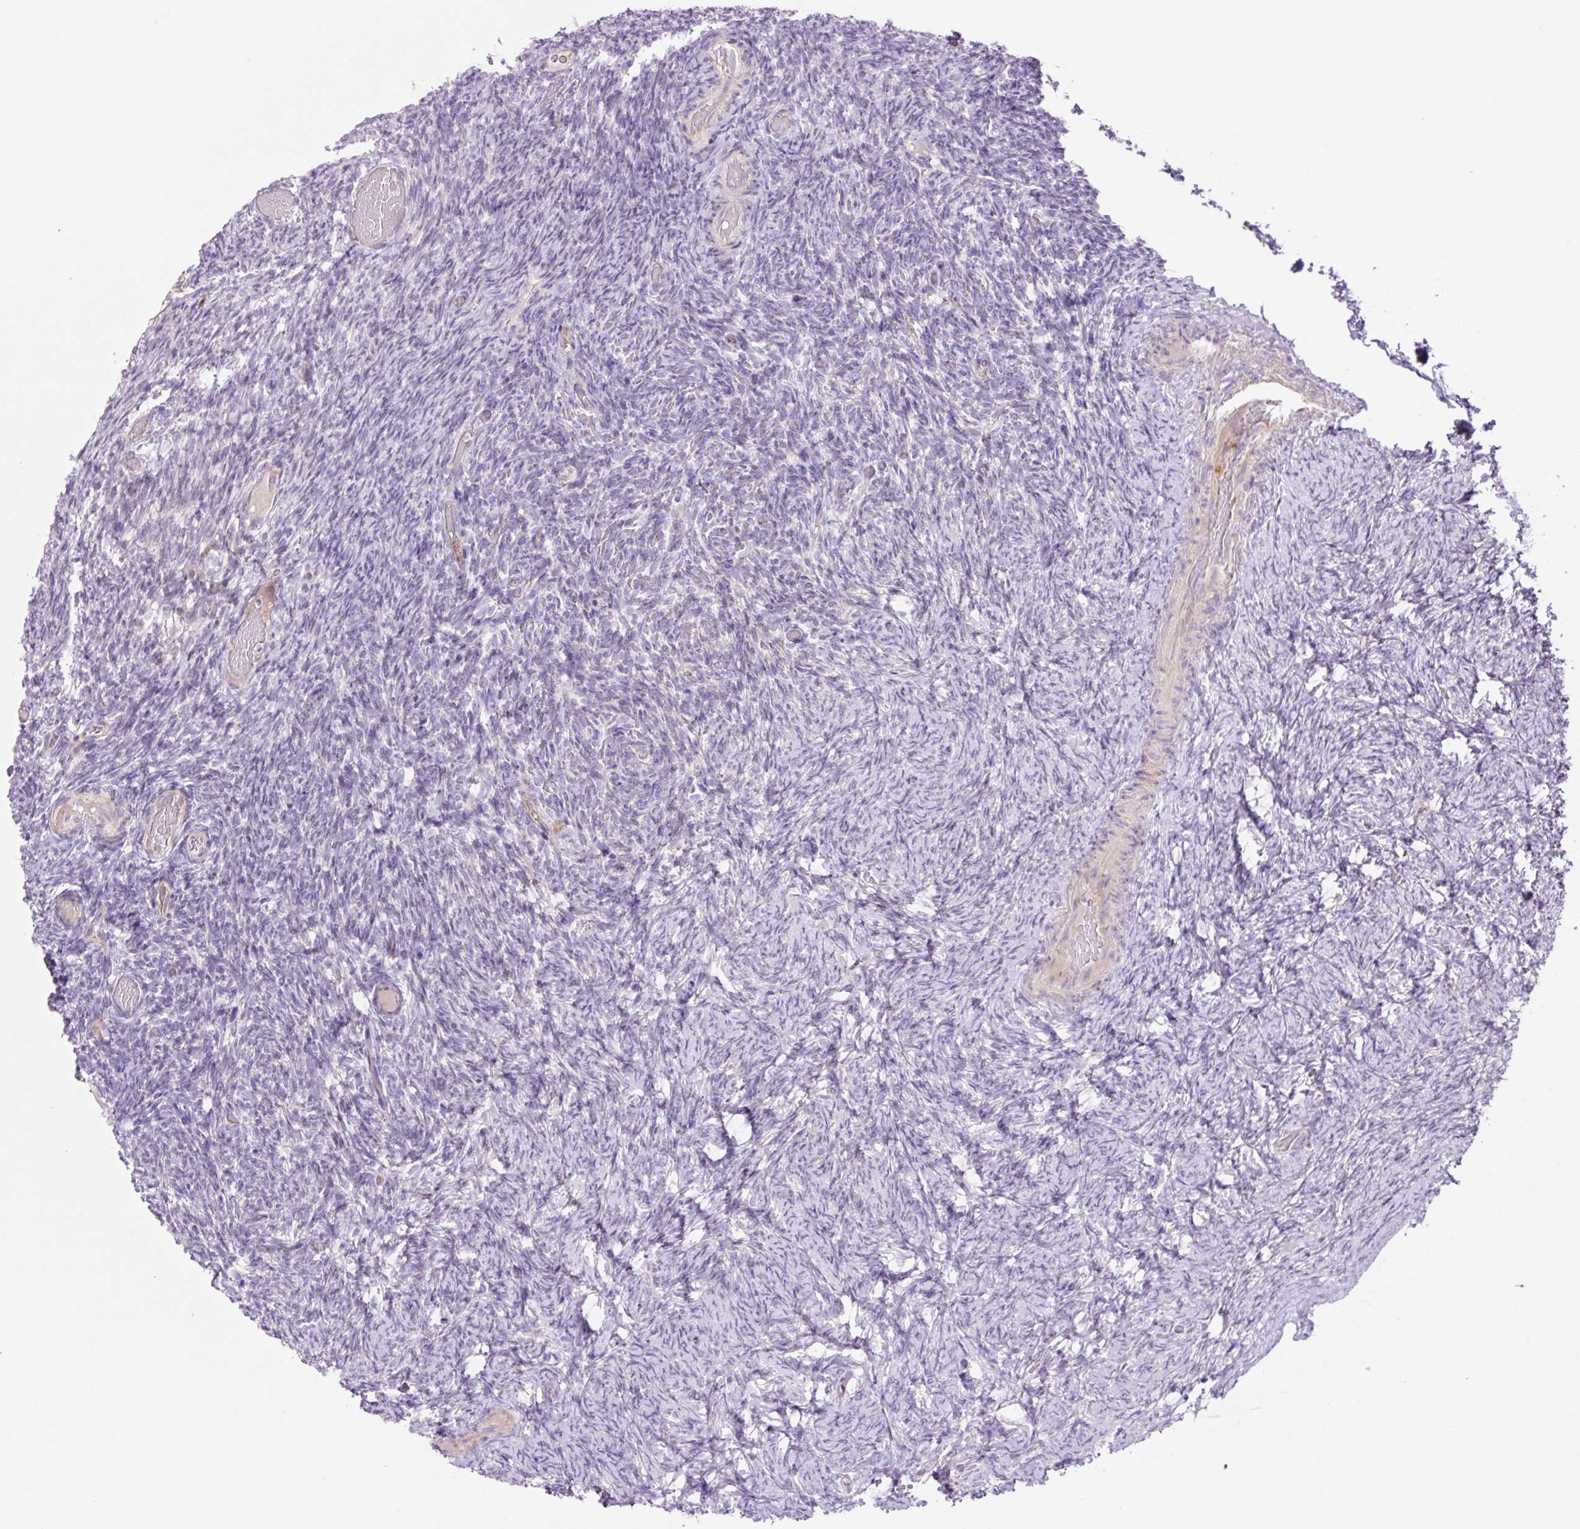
{"staining": {"intensity": "negative", "quantity": "none", "location": "none"}, "tissue": "ovary", "cell_type": "Follicle cells", "image_type": "normal", "snomed": [{"axis": "morphology", "description": "Normal tissue, NOS"}, {"axis": "topography", "description": "Ovary"}], "caption": "IHC image of normal ovary stained for a protein (brown), which demonstrates no expression in follicle cells. Nuclei are stained in blue.", "gene": "GRID2", "patient": {"sex": "female", "age": 34}}